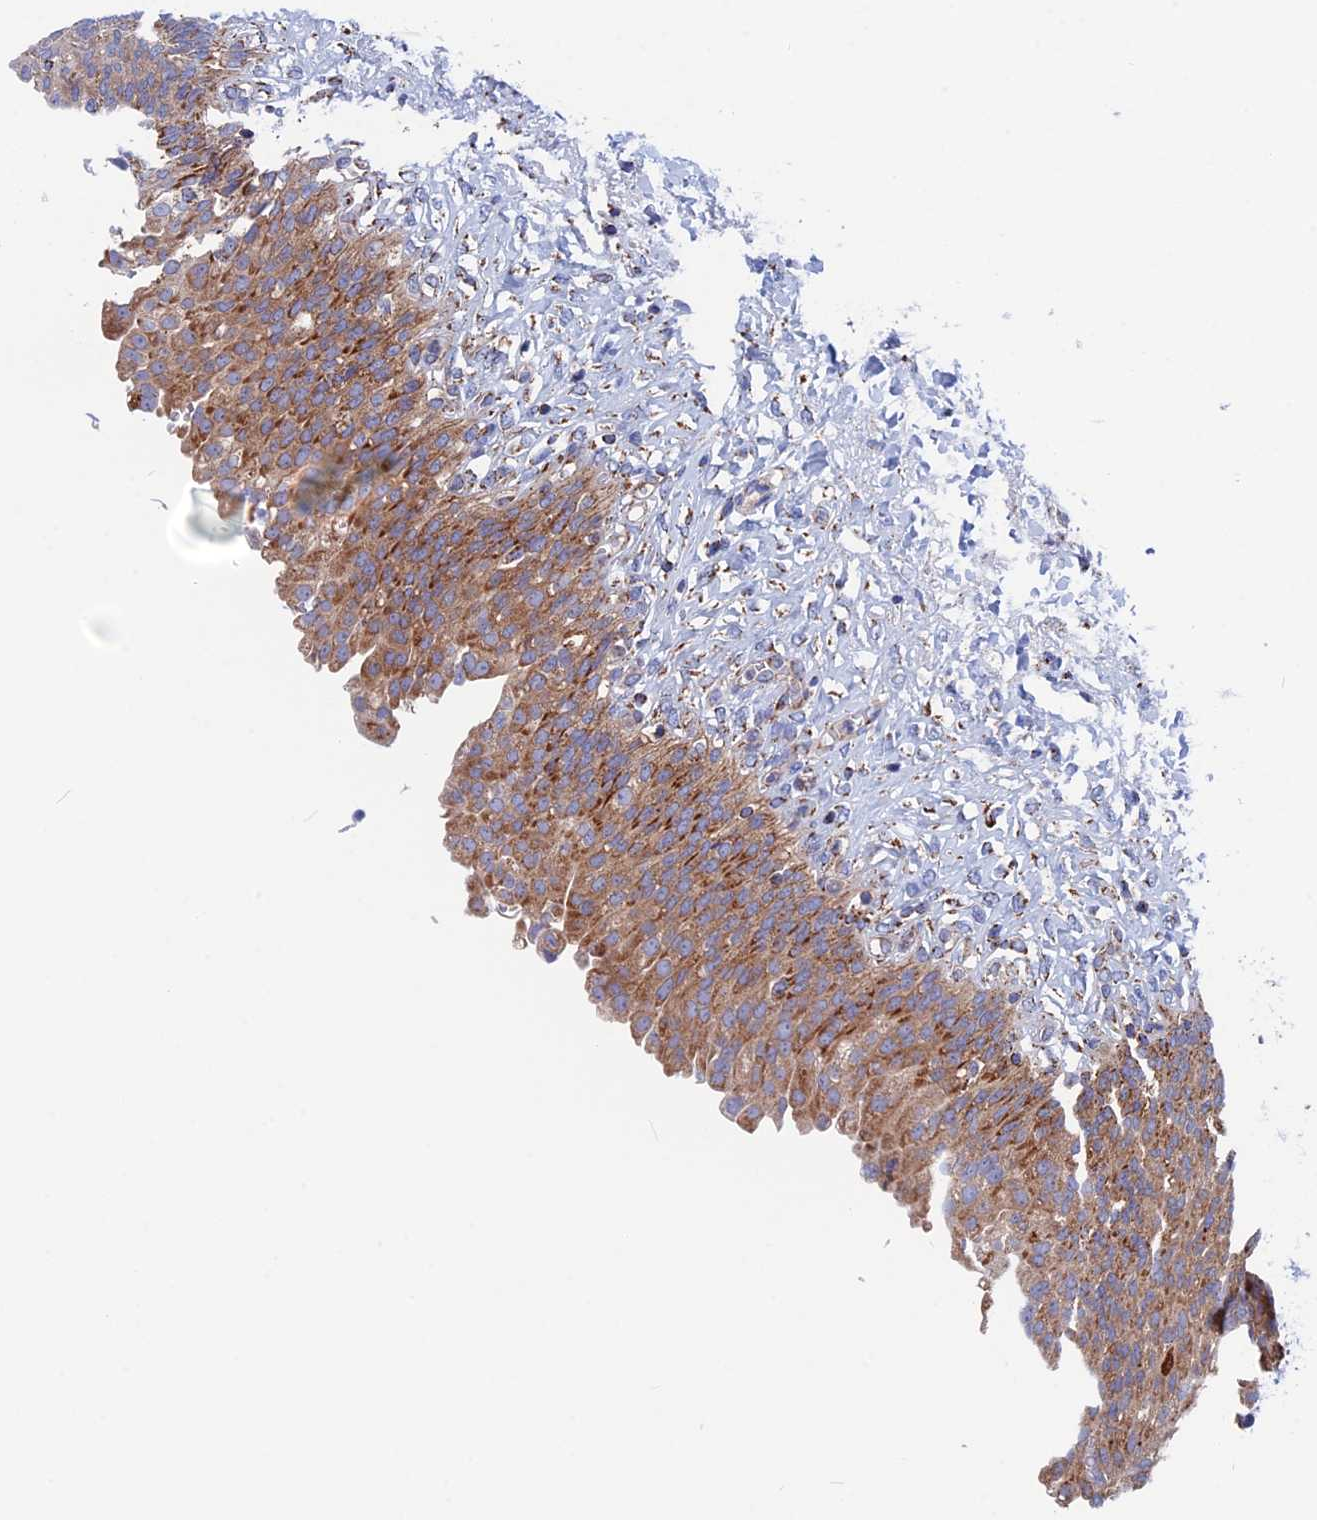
{"staining": {"intensity": "moderate", "quantity": ">75%", "location": "cytoplasmic/membranous"}, "tissue": "urinary bladder", "cell_type": "Urothelial cells", "image_type": "normal", "snomed": [{"axis": "morphology", "description": "Urothelial carcinoma, High grade"}, {"axis": "topography", "description": "Urinary bladder"}], "caption": "The image reveals immunohistochemical staining of benign urinary bladder. There is moderate cytoplasmic/membranous positivity is appreciated in approximately >75% of urothelial cells.", "gene": "WDR83", "patient": {"sex": "male", "age": 46}}